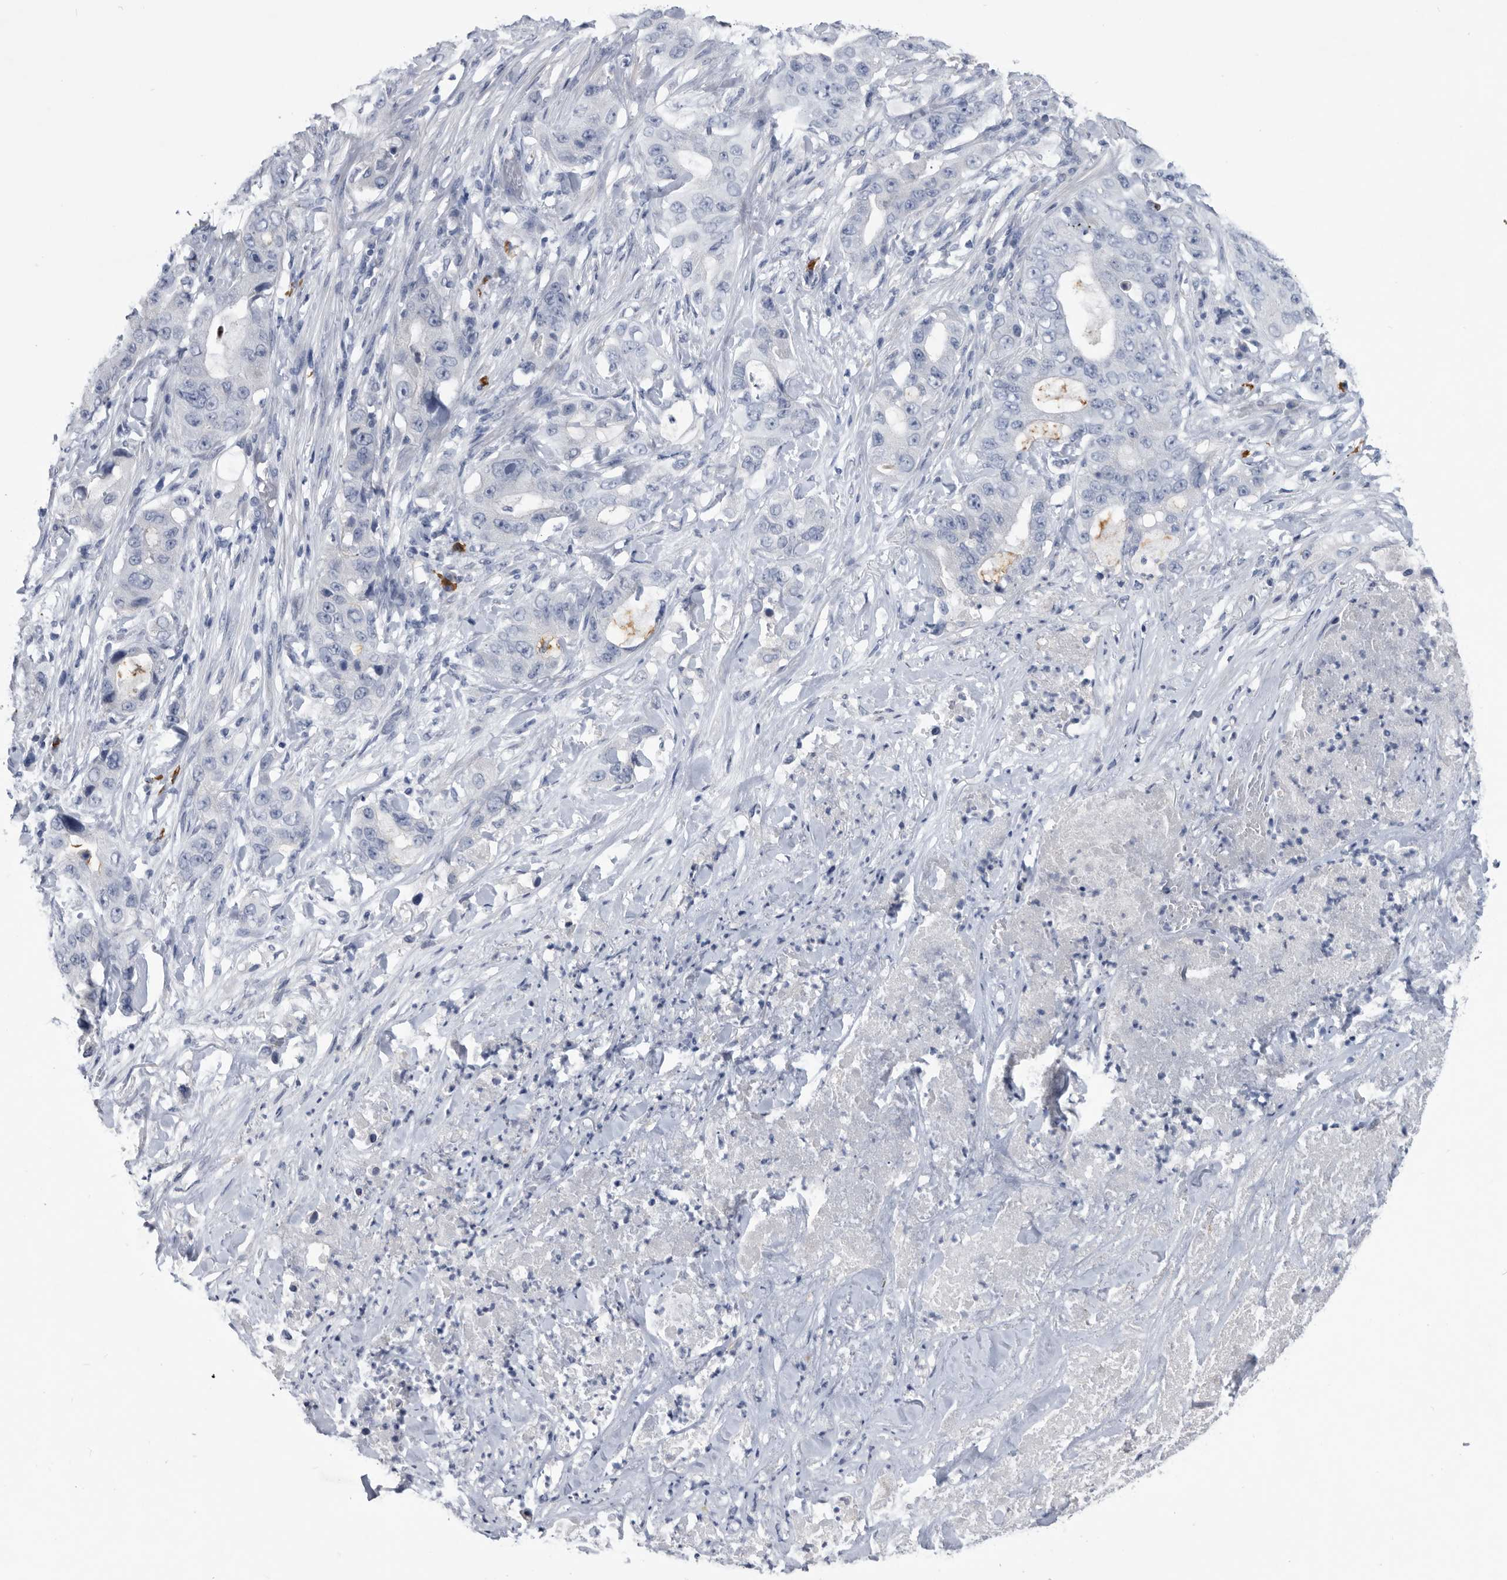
{"staining": {"intensity": "negative", "quantity": "none", "location": "none"}, "tissue": "lung cancer", "cell_type": "Tumor cells", "image_type": "cancer", "snomed": [{"axis": "morphology", "description": "Adenocarcinoma, NOS"}, {"axis": "topography", "description": "Lung"}], "caption": "Immunohistochemistry (IHC) photomicrograph of human adenocarcinoma (lung) stained for a protein (brown), which demonstrates no staining in tumor cells.", "gene": "BTBD6", "patient": {"sex": "female", "age": 51}}